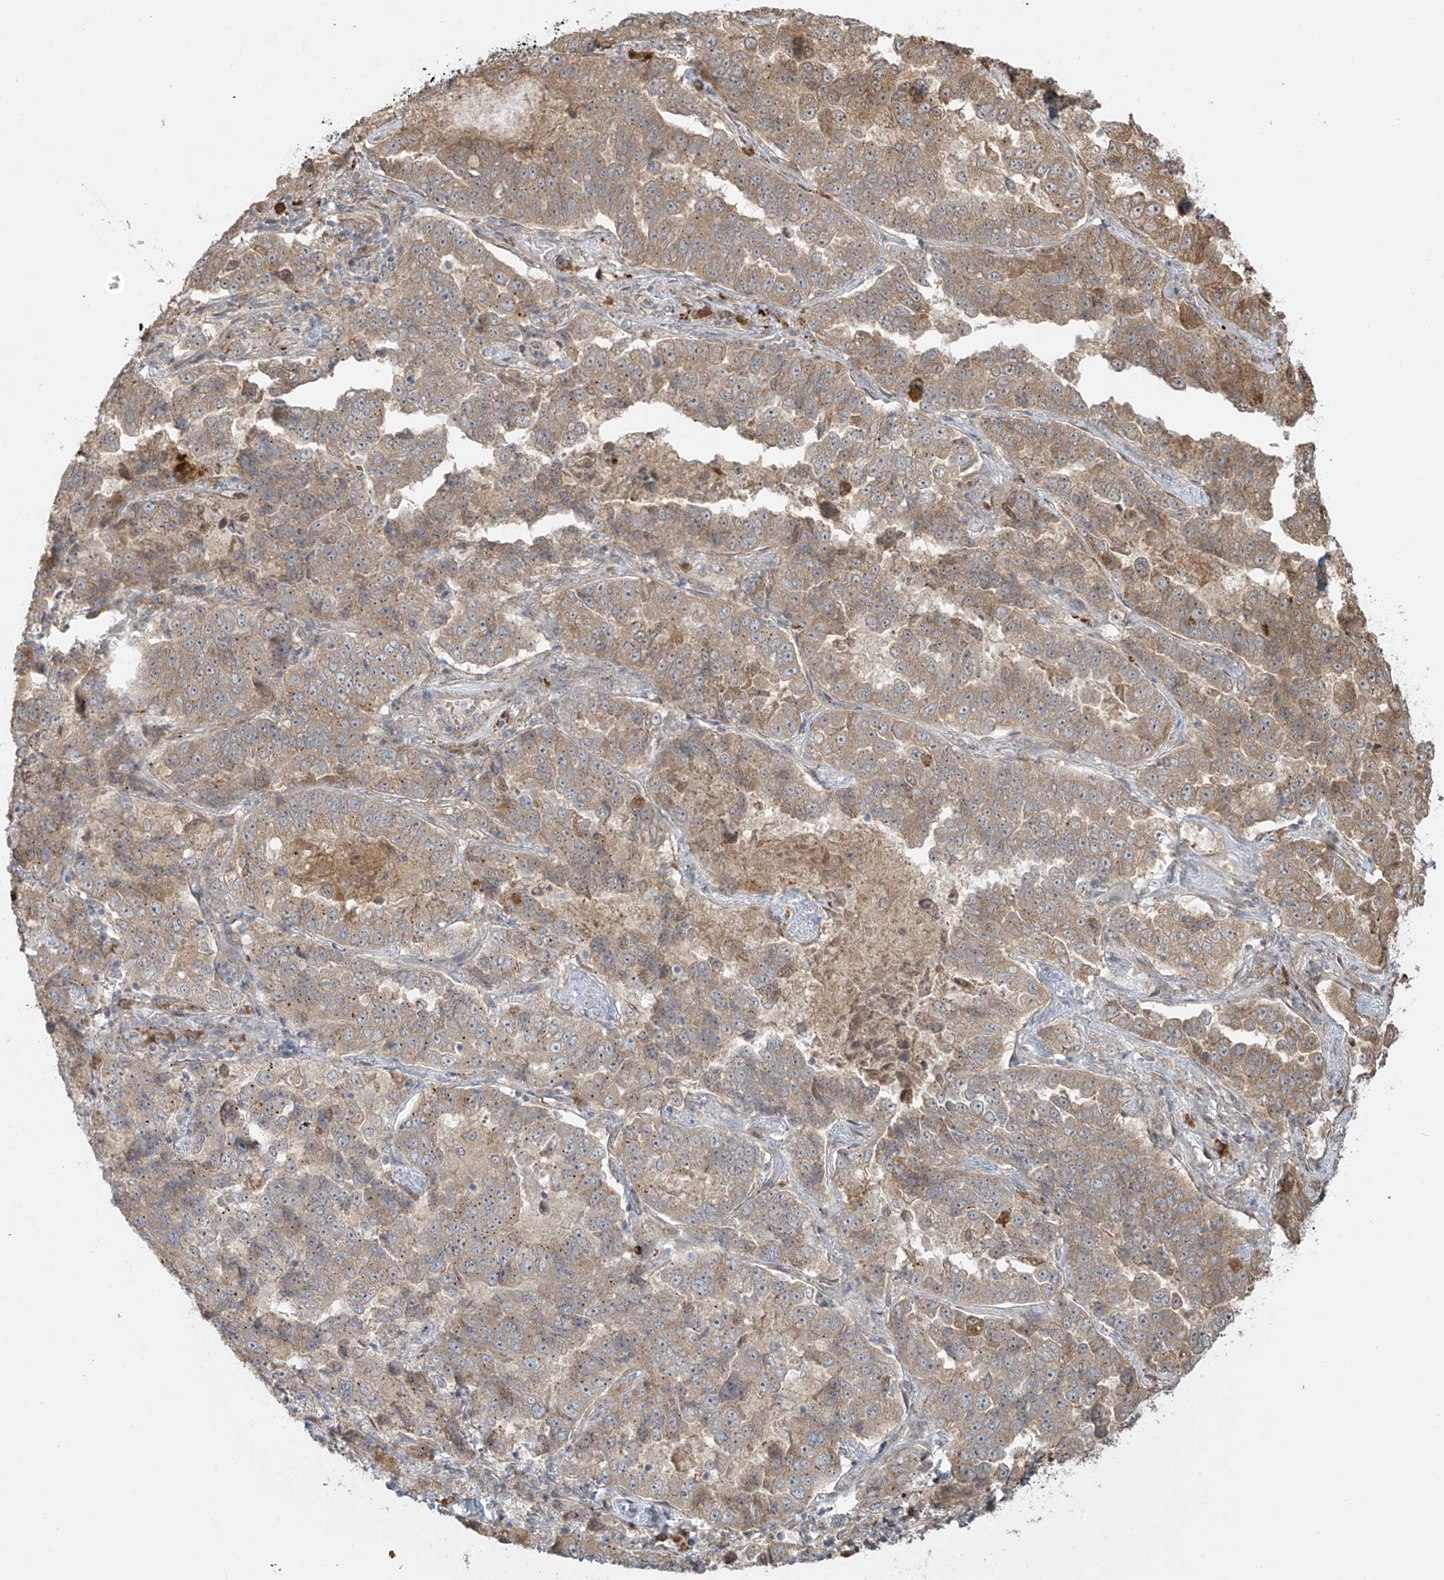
{"staining": {"intensity": "weak", "quantity": ">75%", "location": "cytoplasmic/membranous"}, "tissue": "lung cancer", "cell_type": "Tumor cells", "image_type": "cancer", "snomed": [{"axis": "morphology", "description": "Adenocarcinoma, NOS"}, {"axis": "topography", "description": "Lung"}], "caption": "Brown immunohistochemical staining in lung adenocarcinoma reveals weak cytoplasmic/membranous expression in approximately >75% of tumor cells. (DAB (3,3'-diaminobenzidine) = brown stain, brightfield microscopy at high magnification).", "gene": "PLEKHM3", "patient": {"sex": "female", "age": 51}}